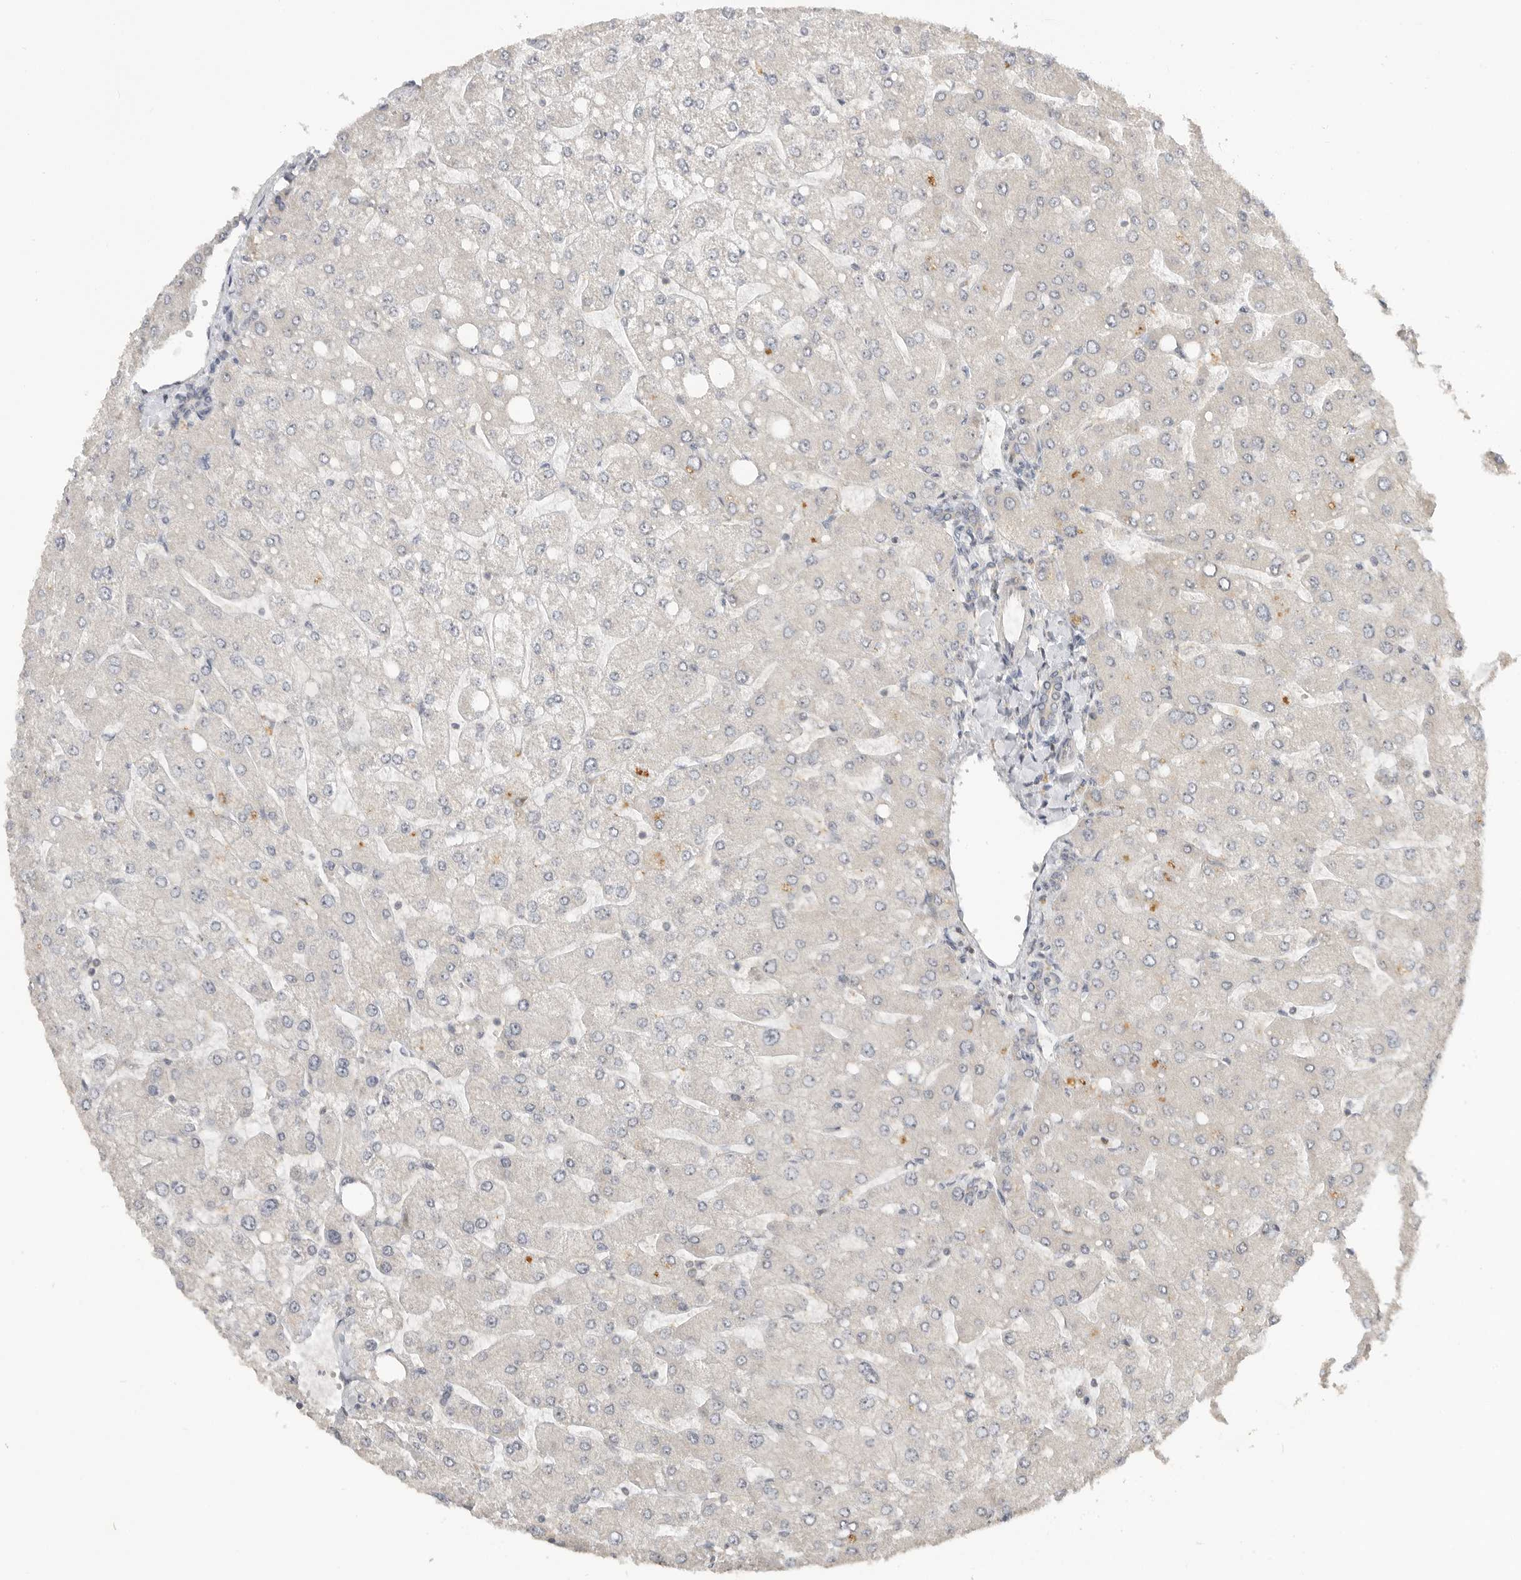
{"staining": {"intensity": "negative", "quantity": "none", "location": "none"}, "tissue": "liver", "cell_type": "Cholangiocytes", "image_type": "normal", "snomed": [{"axis": "morphology", "description": "Normal tissue, NOS"}, {"axis": "topography", "description": "Liver"}], "caption": "The histopathology image exhibits no staining of cholangiocytes in unremarkable liver. (DAB (3,3'-diaminobenzidine) immunohistochemistry (IHC) visualized using brightfield microscopy, high magnification).", "gene": "ALKAL1", "patient": {"sex": "male", "age": 55}}